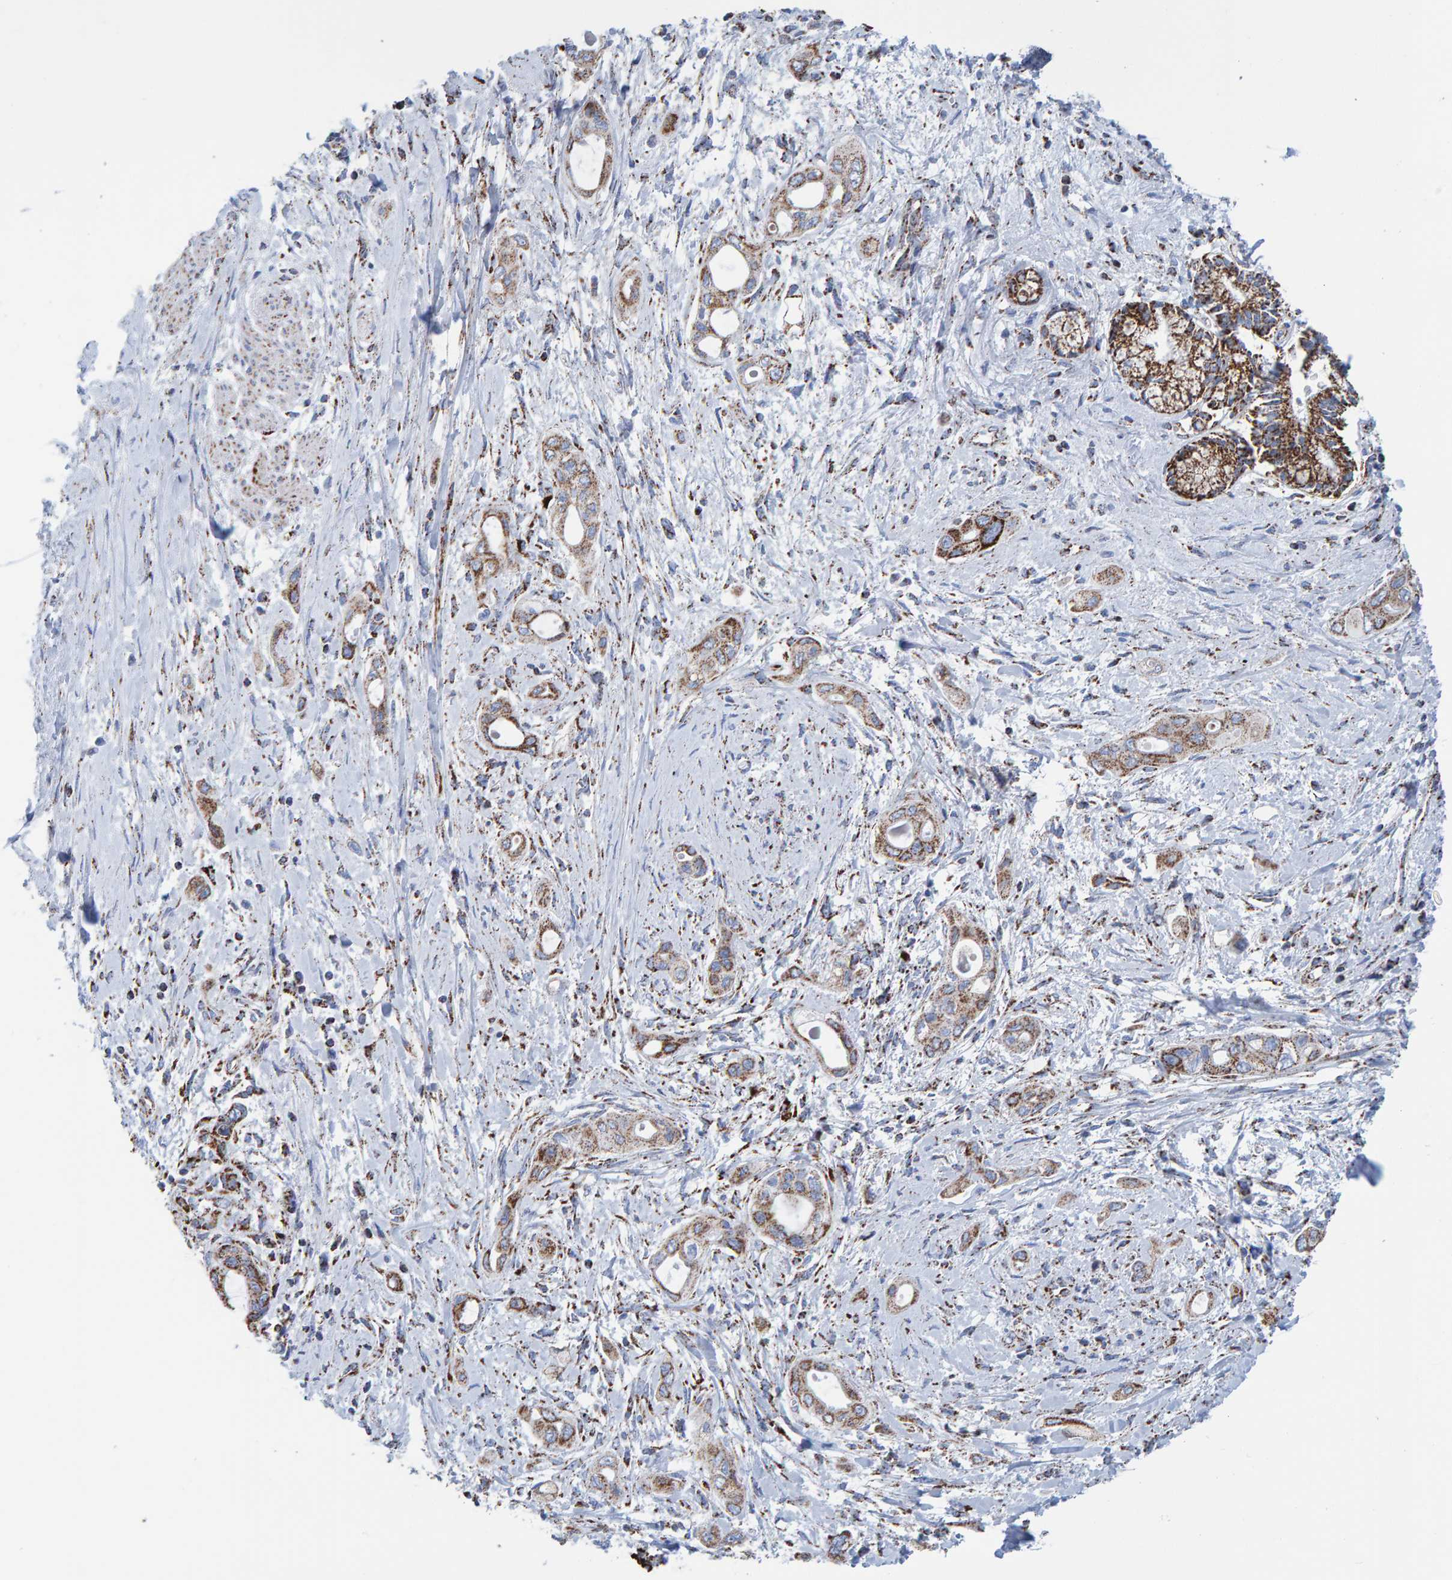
{"staining": {"intensity": "strong", "quantity": "25%-75%", "location": "cytoplasmic/membranous"}, "tissue": "pancreatic cancer", "cell_type": "Tumor cells", "image_type": "cancer", "snomed": [{"axis": "morphology", "description": "Adenocarcinoma, NOS"}, {"axis": "topography", "description": "Pancreas"}], "caption": "A high-resolution histopathology image shows immunohistochemistry (IHC) staining of pancreatic adenocarcinoma, which displays strong cytoplasmic/membranous staining in approximately 25%-75% of tumor cells. Ihc stains the protein in brown and the nuclei are stained blue.", "gene": "ENSG00000262660", "patient": {"sex": "male", "age": 59}}